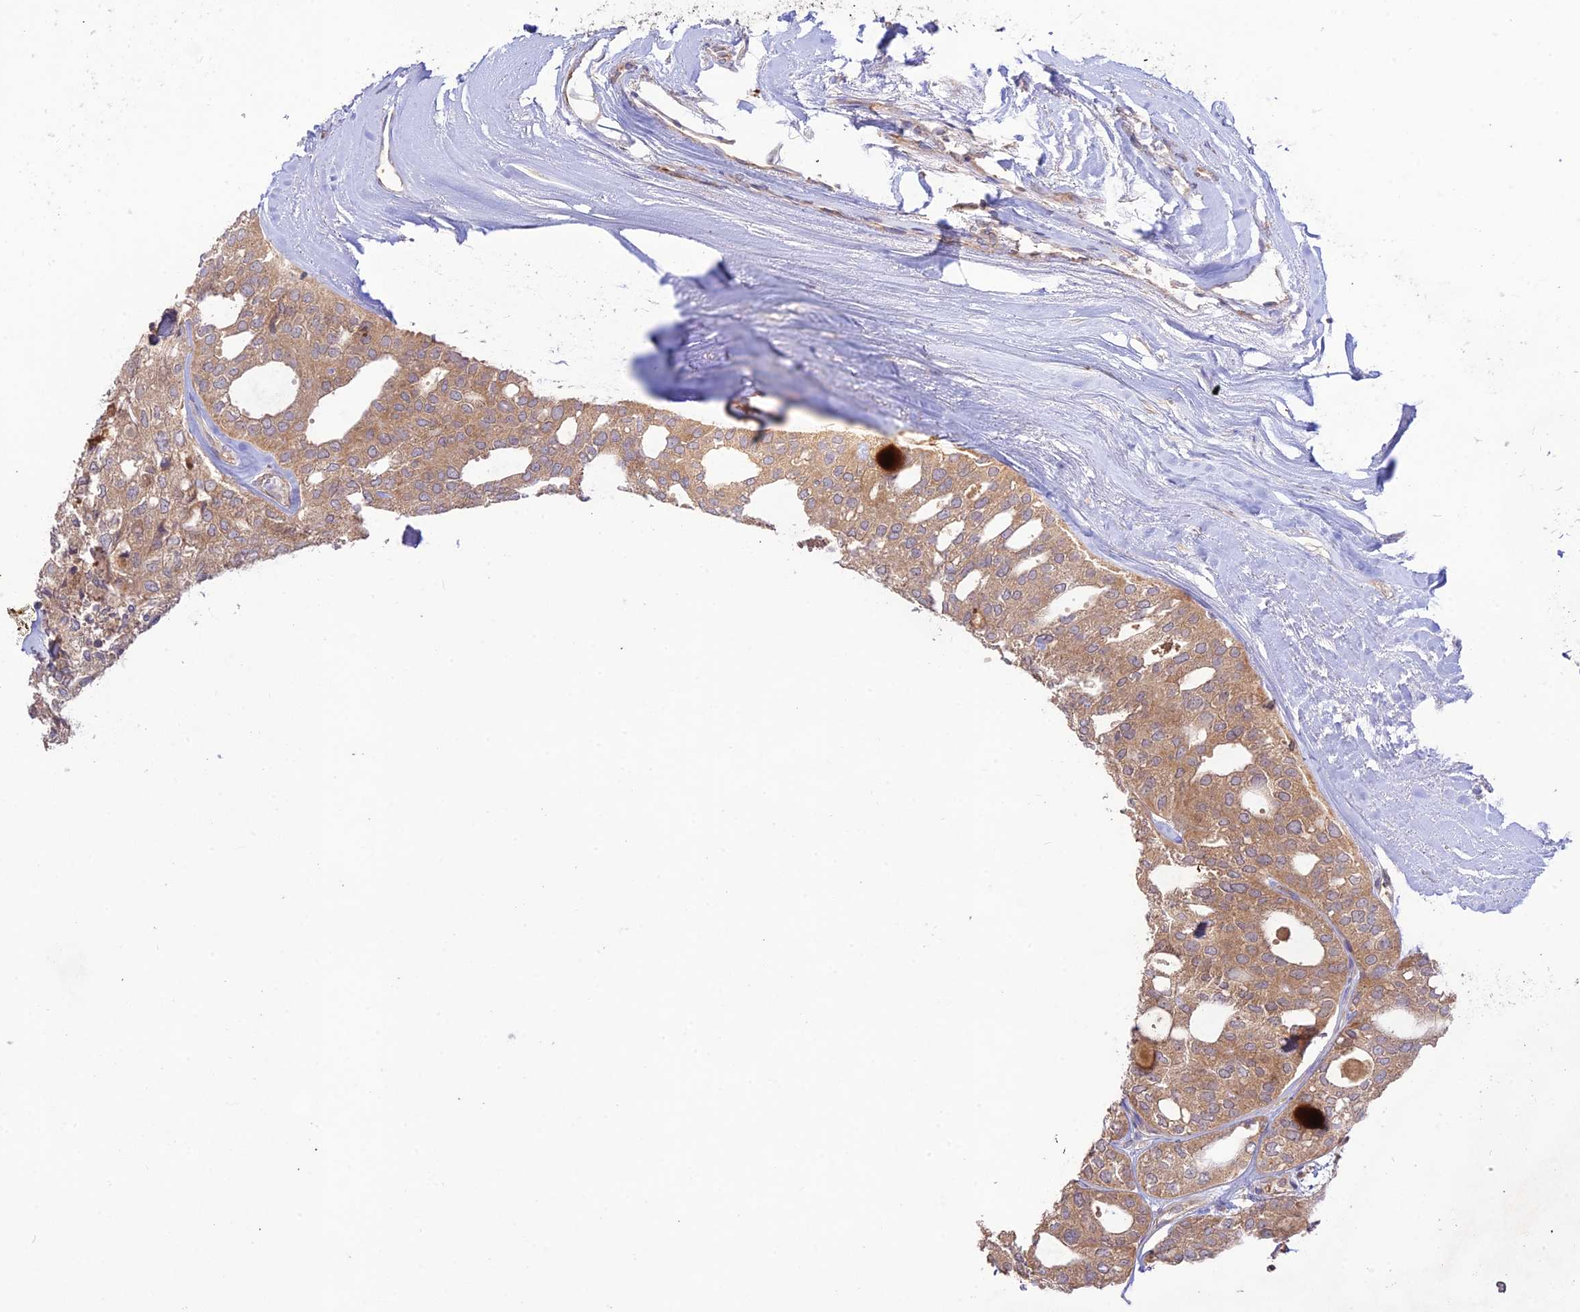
{"staining": {"intensity": "moderate", "quantity": ">75%", "location": "cytoplasmic/membranous"}, "tissue": "thyroid cancer", "cell_type": "Tumor cells", "image_type": "cancer", "snomed": [{"axis": "morphology", "description": "Follicular adenoma carcinoma, NOS"}, {"axis": "topography", "description": "Thyroid gland"}], "caption": "Brown immunohistochemical staining in human follicular adenoma carcinoma (thyroid) displays moderate cytoplasmic/membranous expression in about >75% of tumor cells. (DAB = brown stain, brightfield microscopy at high magnification).", "gene": "TMEM259", "patient": {"sex": "male", "age": 75}}